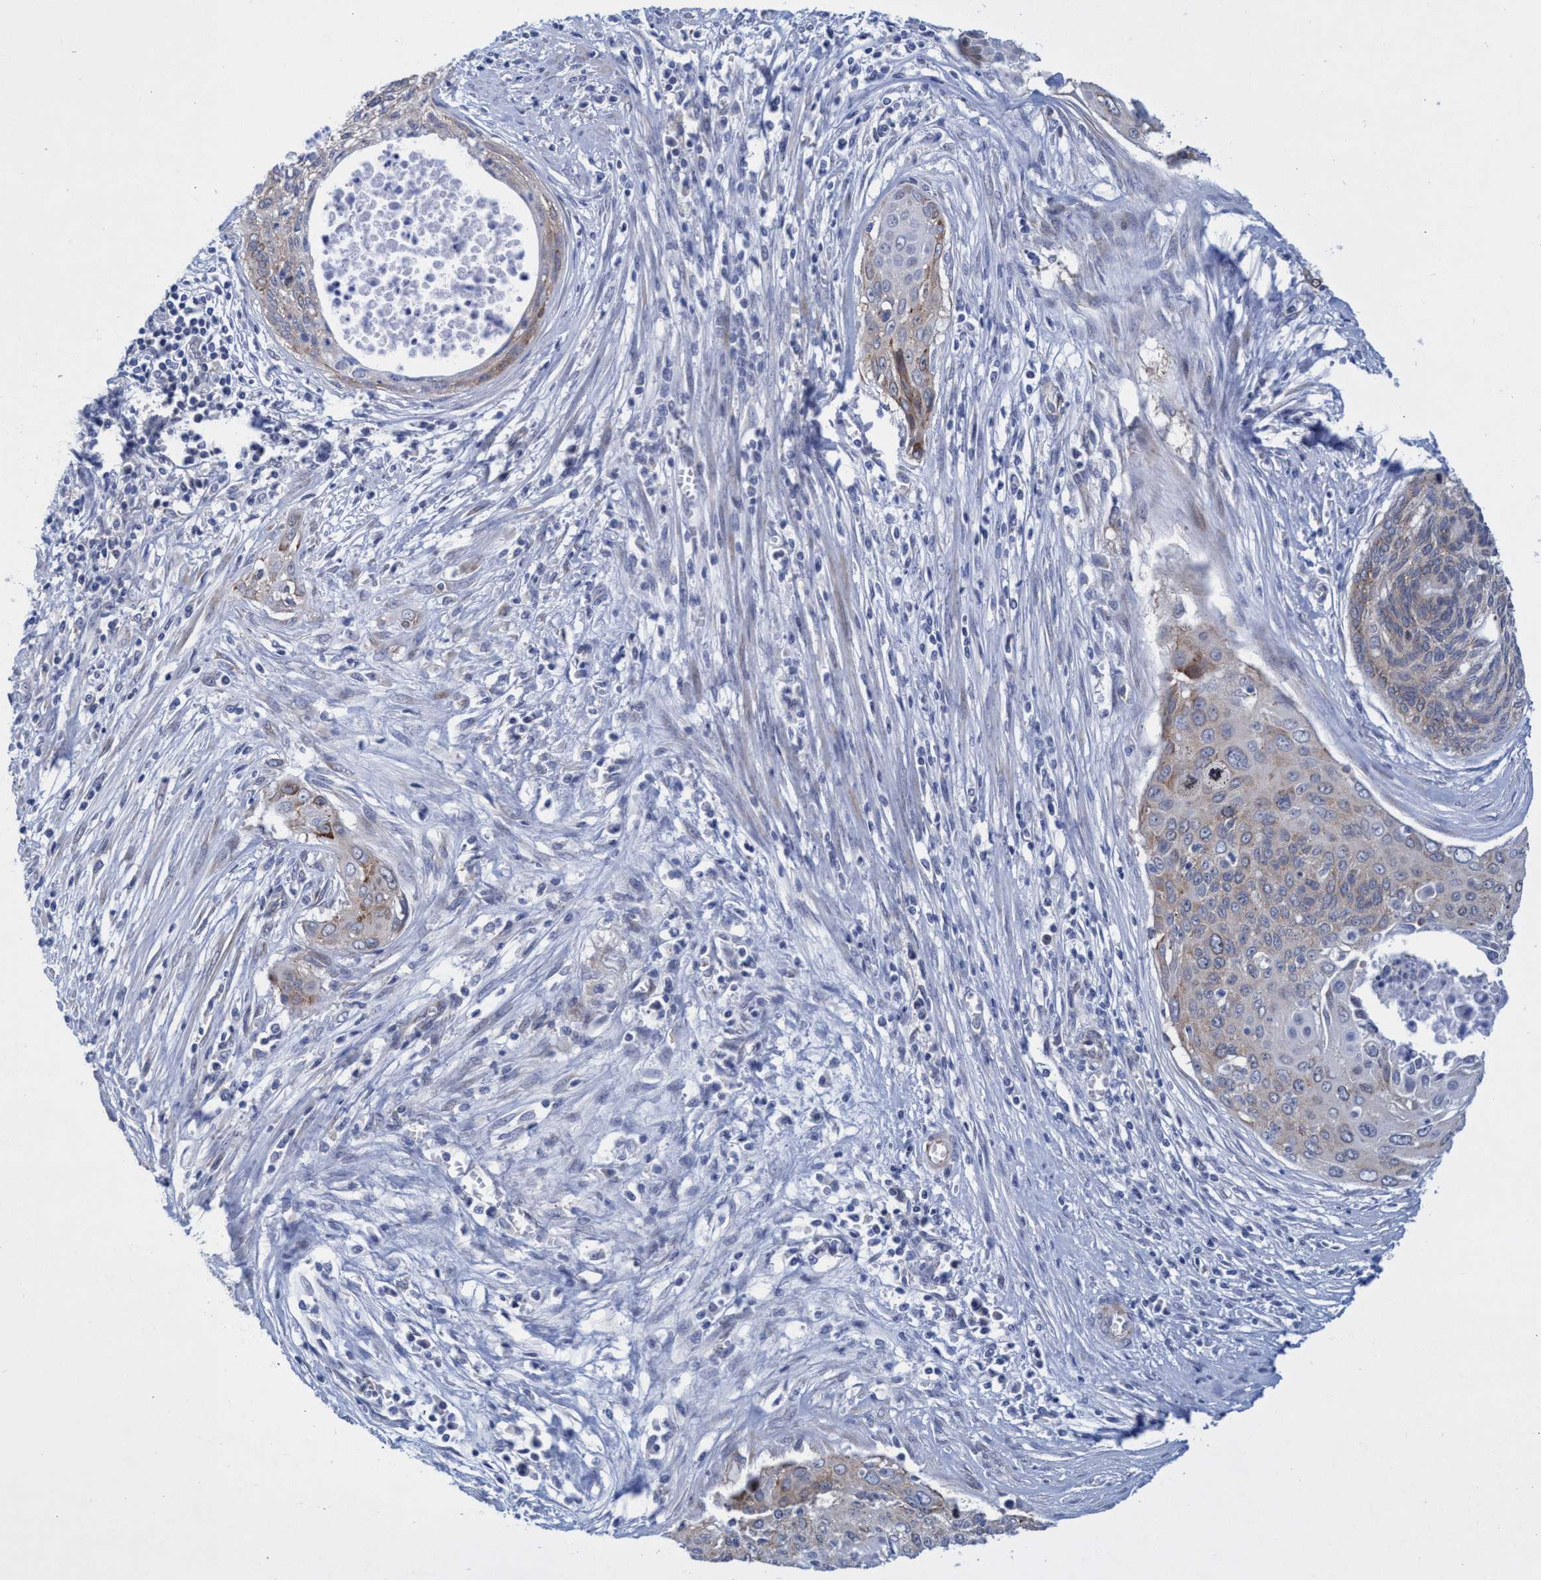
{"staining": {"intensity": "weak", "quantity": "25%-75%", "location": "cytoplasmic/membranous"}, "tissue": "cervical cancer", "cell_type": "Tumor cells", "image_type": "cancer", "snomed": [{"axis": "morphology", "description": "Squamous cell carcinoma, NOS"}, {"axis": "topography", "description": "Cervix"}], "caption": "This is an image of immunohistochemistry staining of cervical cancer, which shows weak positivity in the cytoplasmic/membranous of tumor cells.", "gene": "R3HCC1", "patient": {"sex": "female", "age": 55}}